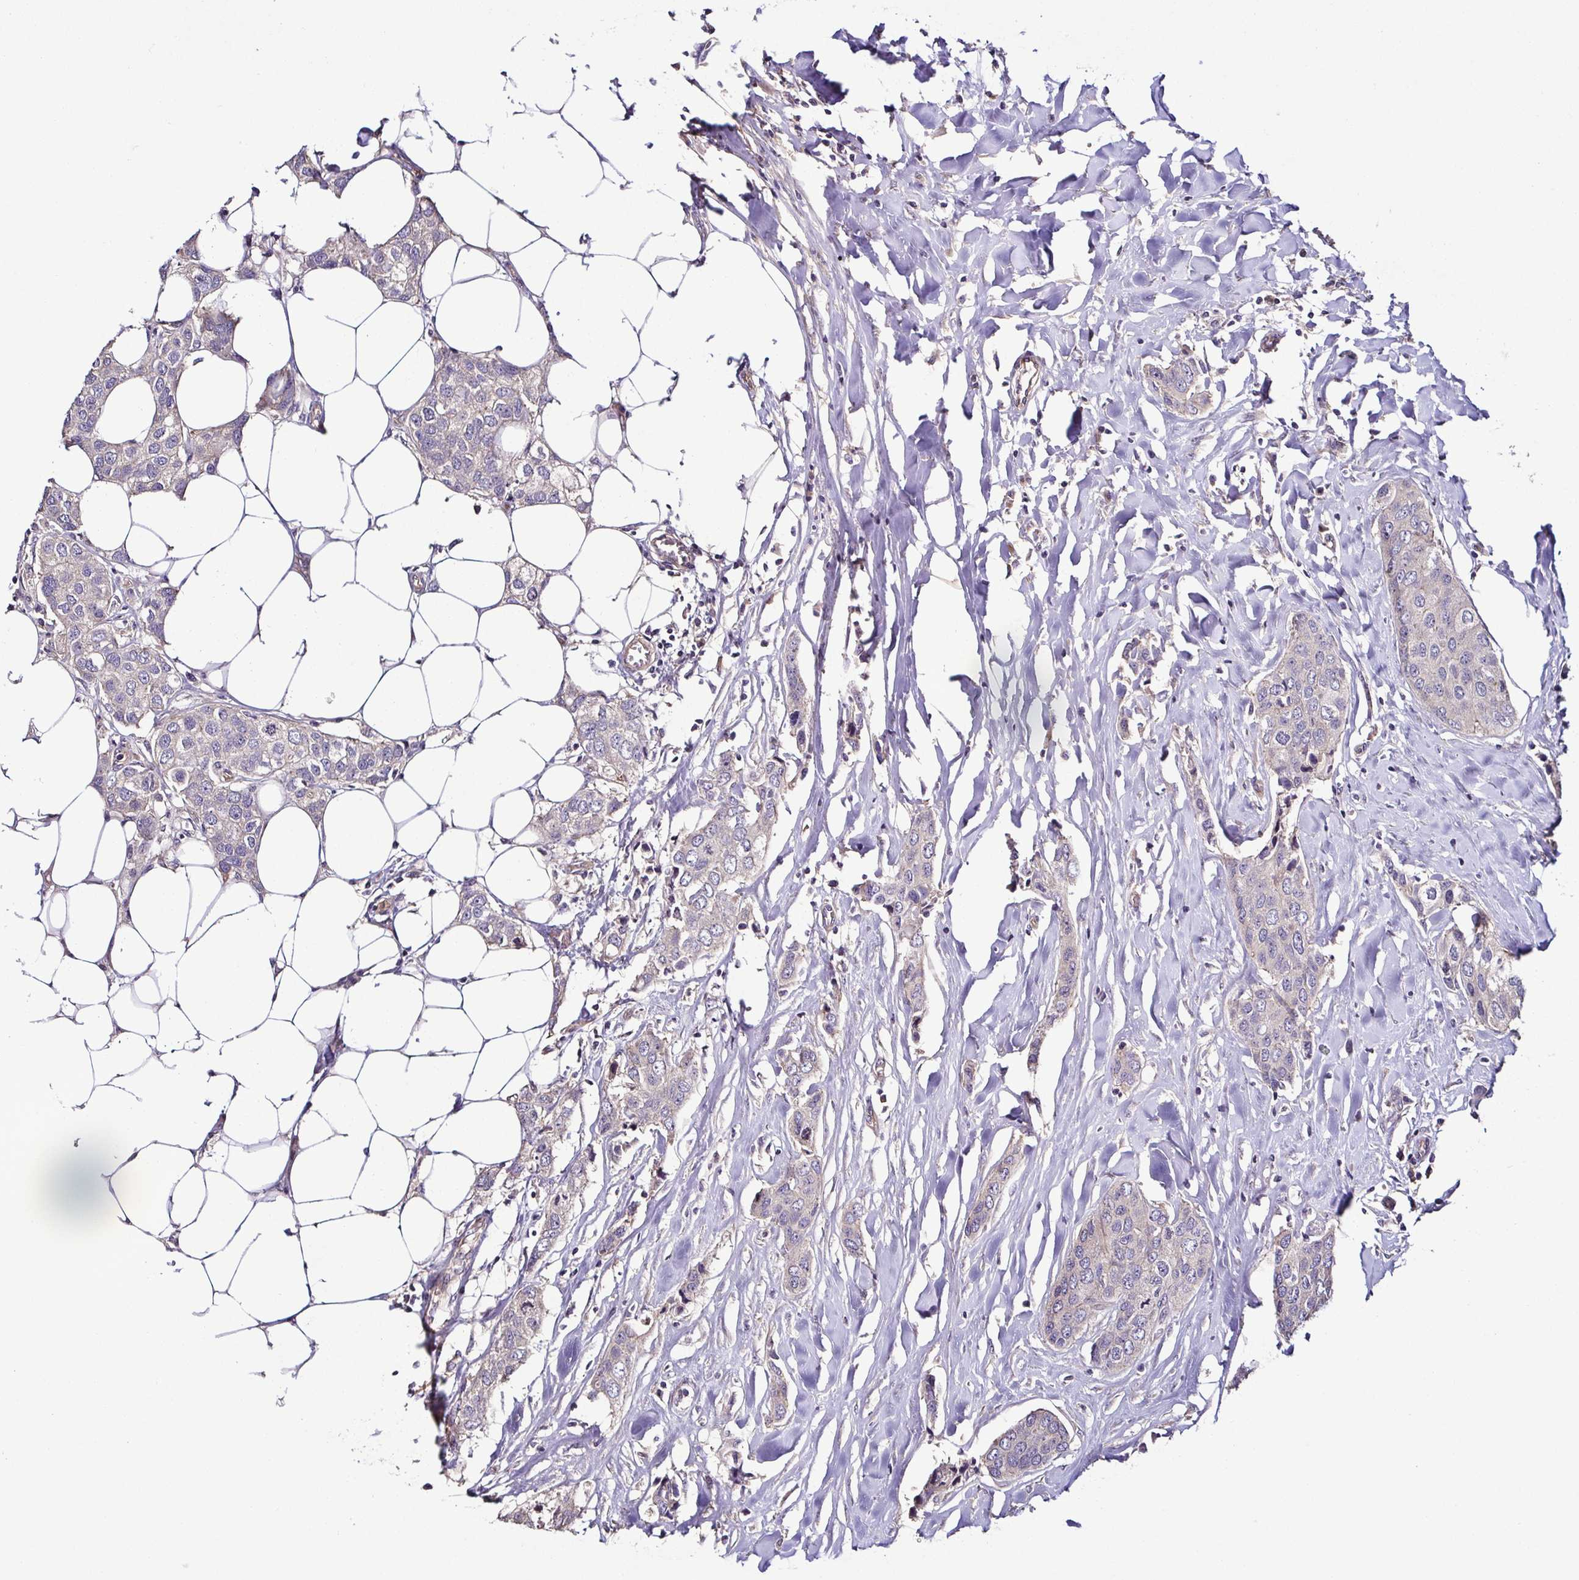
{"staining": {"intensity": "negative", "quantity": "none", "location": "none"}, "tissue": "breast cancer", "cell_type": "Tumor cells", "image_type": "cancer", "snomed": [{"axis": "morphology", "description": "Duct carcinoma"}, {"axis": "topography", "description": "Breast"}], "caption": "A histopathology image of human invasive ductal carcinoma (breast) is negative for staining in tumor cells.", "gene": "LMOD2", "patient": {"sex": "female", "age": 80}}